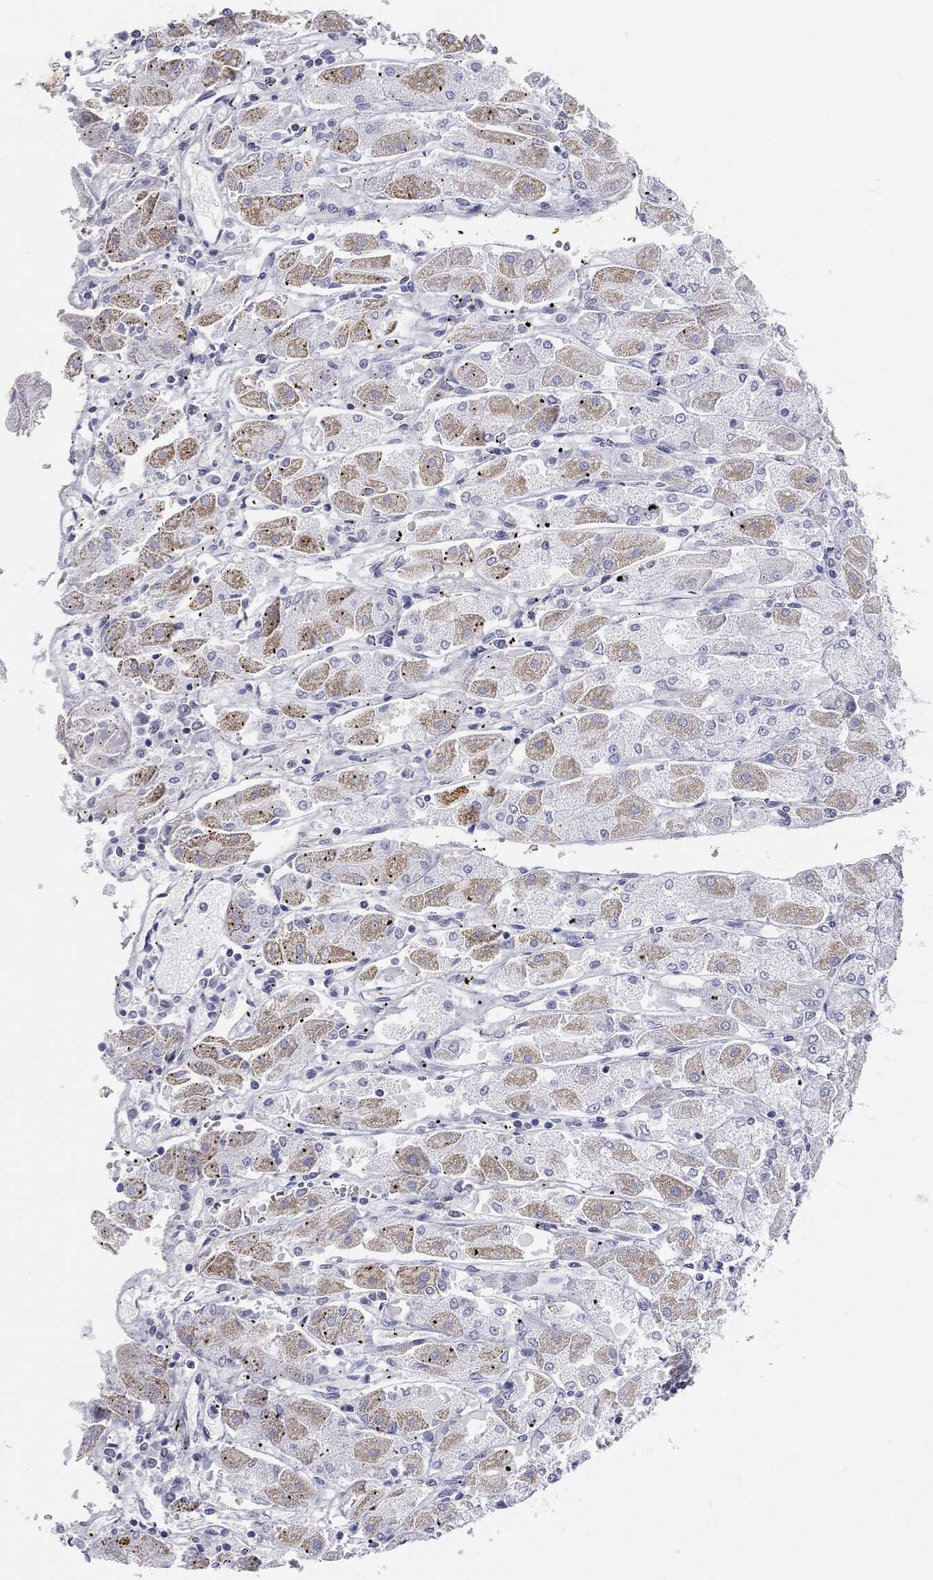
{"staining": {"intensity": "moderate", "quantity": "<25%", "location": "cytoplasmic/membranous"}, "tissue": "stomach", "cell_type": "Glandular cells", "image_type": "normal", "snomed": [{"axis": "morphology", "description": "Normal tissue, NOS"}, {"axis": "topography", "description": "Stomach"}], "caption": "An image of stomach stained for a protein shows moderate cytoplasmic/membranous brown staining in glandular cells. Immunohistochemistry stains the protein of interest in brown and the nuclei are stained blue.", "gene": "MLLT10", "patient": {"sex": "male", "age": 70}}